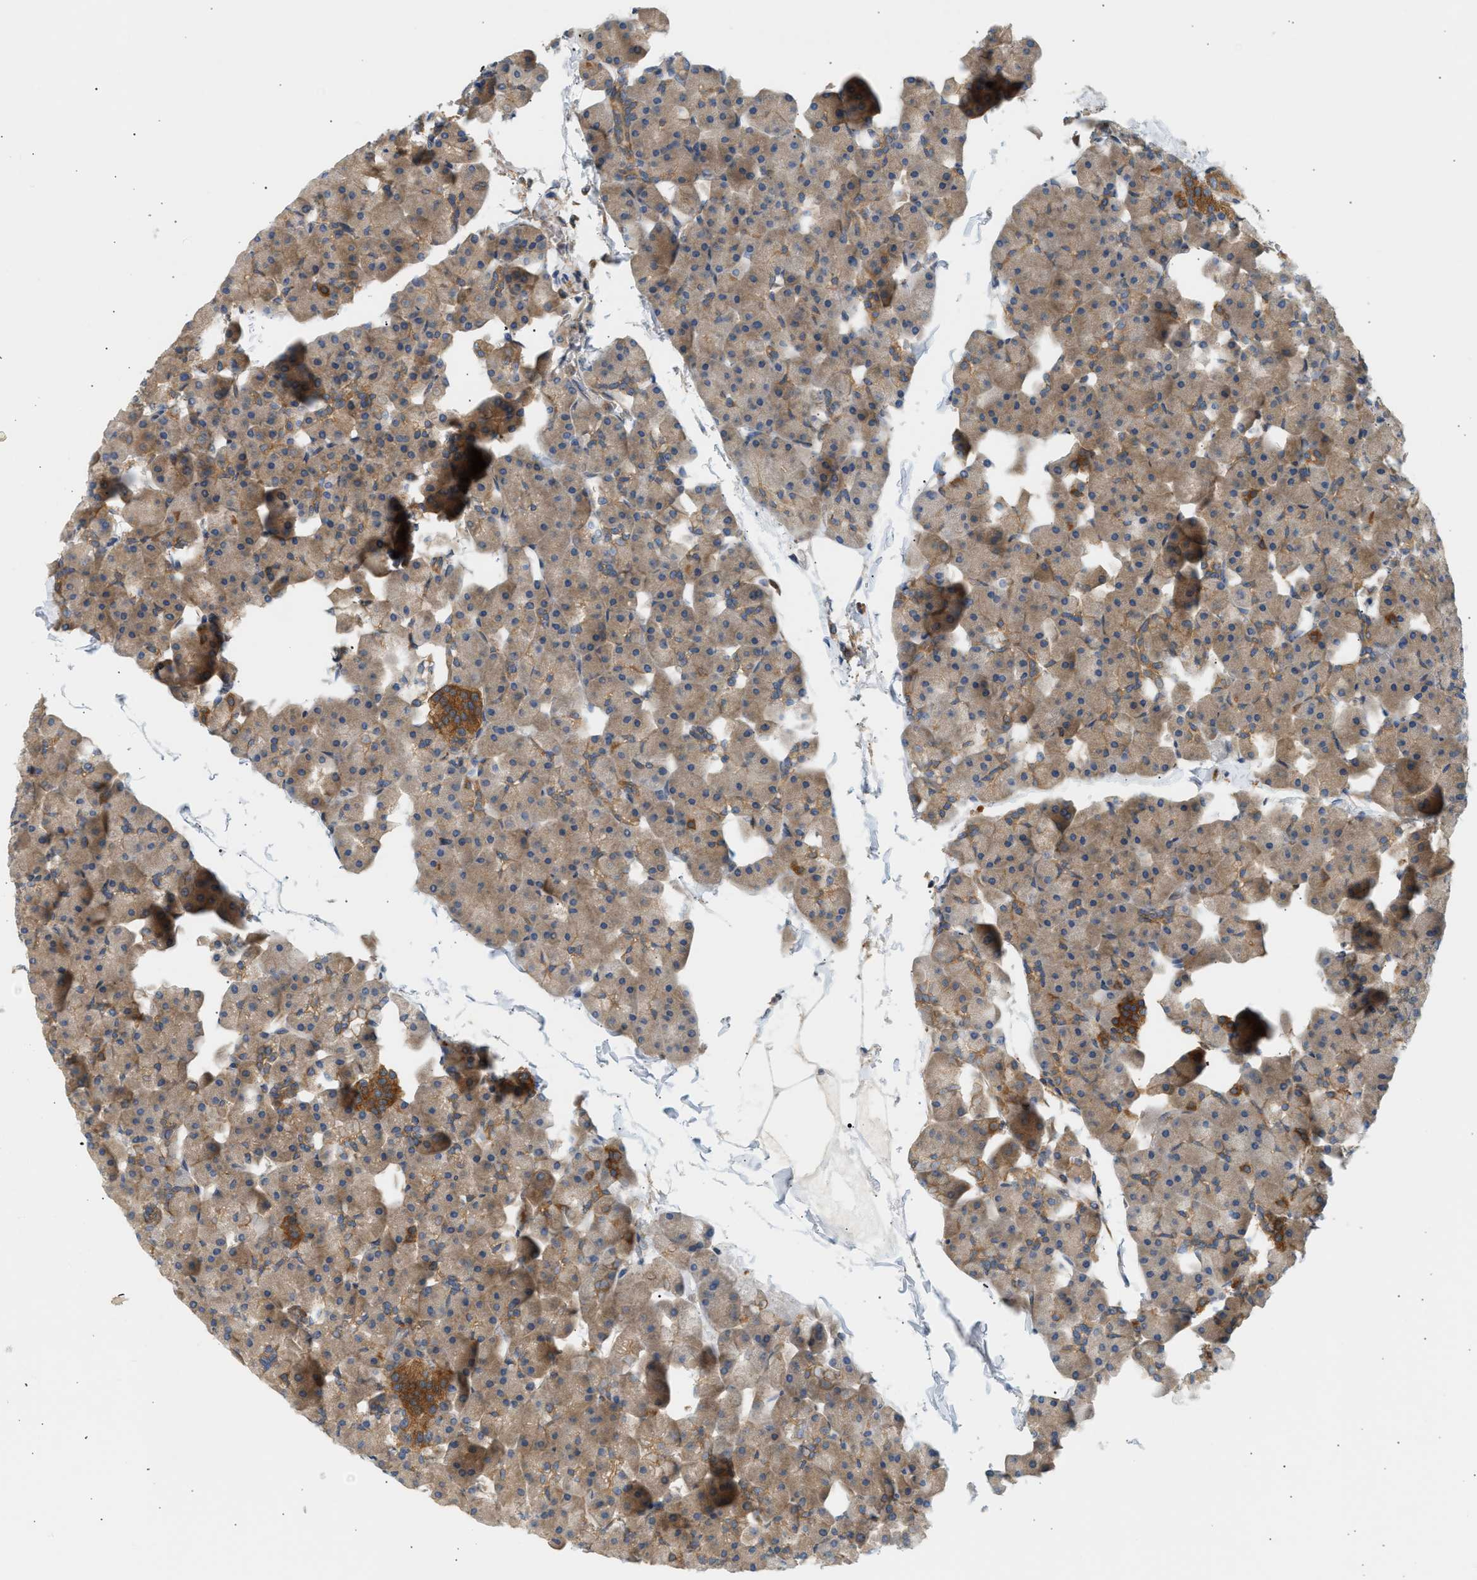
{"staining": {"intensity": "moderate", "quantity": ">75%", "location": "cytoplasmic/membranous"}, "tissue": "pancreas", "cell_type": "Exocrine glandular cells", "image_type": "normal", "snomed": [{"axis": "morphology", "description": "Normal tissue, NOS"}, {"axis": "topography", "description": "Pancreas"}], "caption": "Immunohistochemical staining of benign pancreas exhibits moderate cytoplasmic/membranous protein staining in about >75% of exocrine glandular cells. Nuclei are stained in blue.", "gene": "PAFAH1B1", "patient": {"sex": "male", "age": 35}}